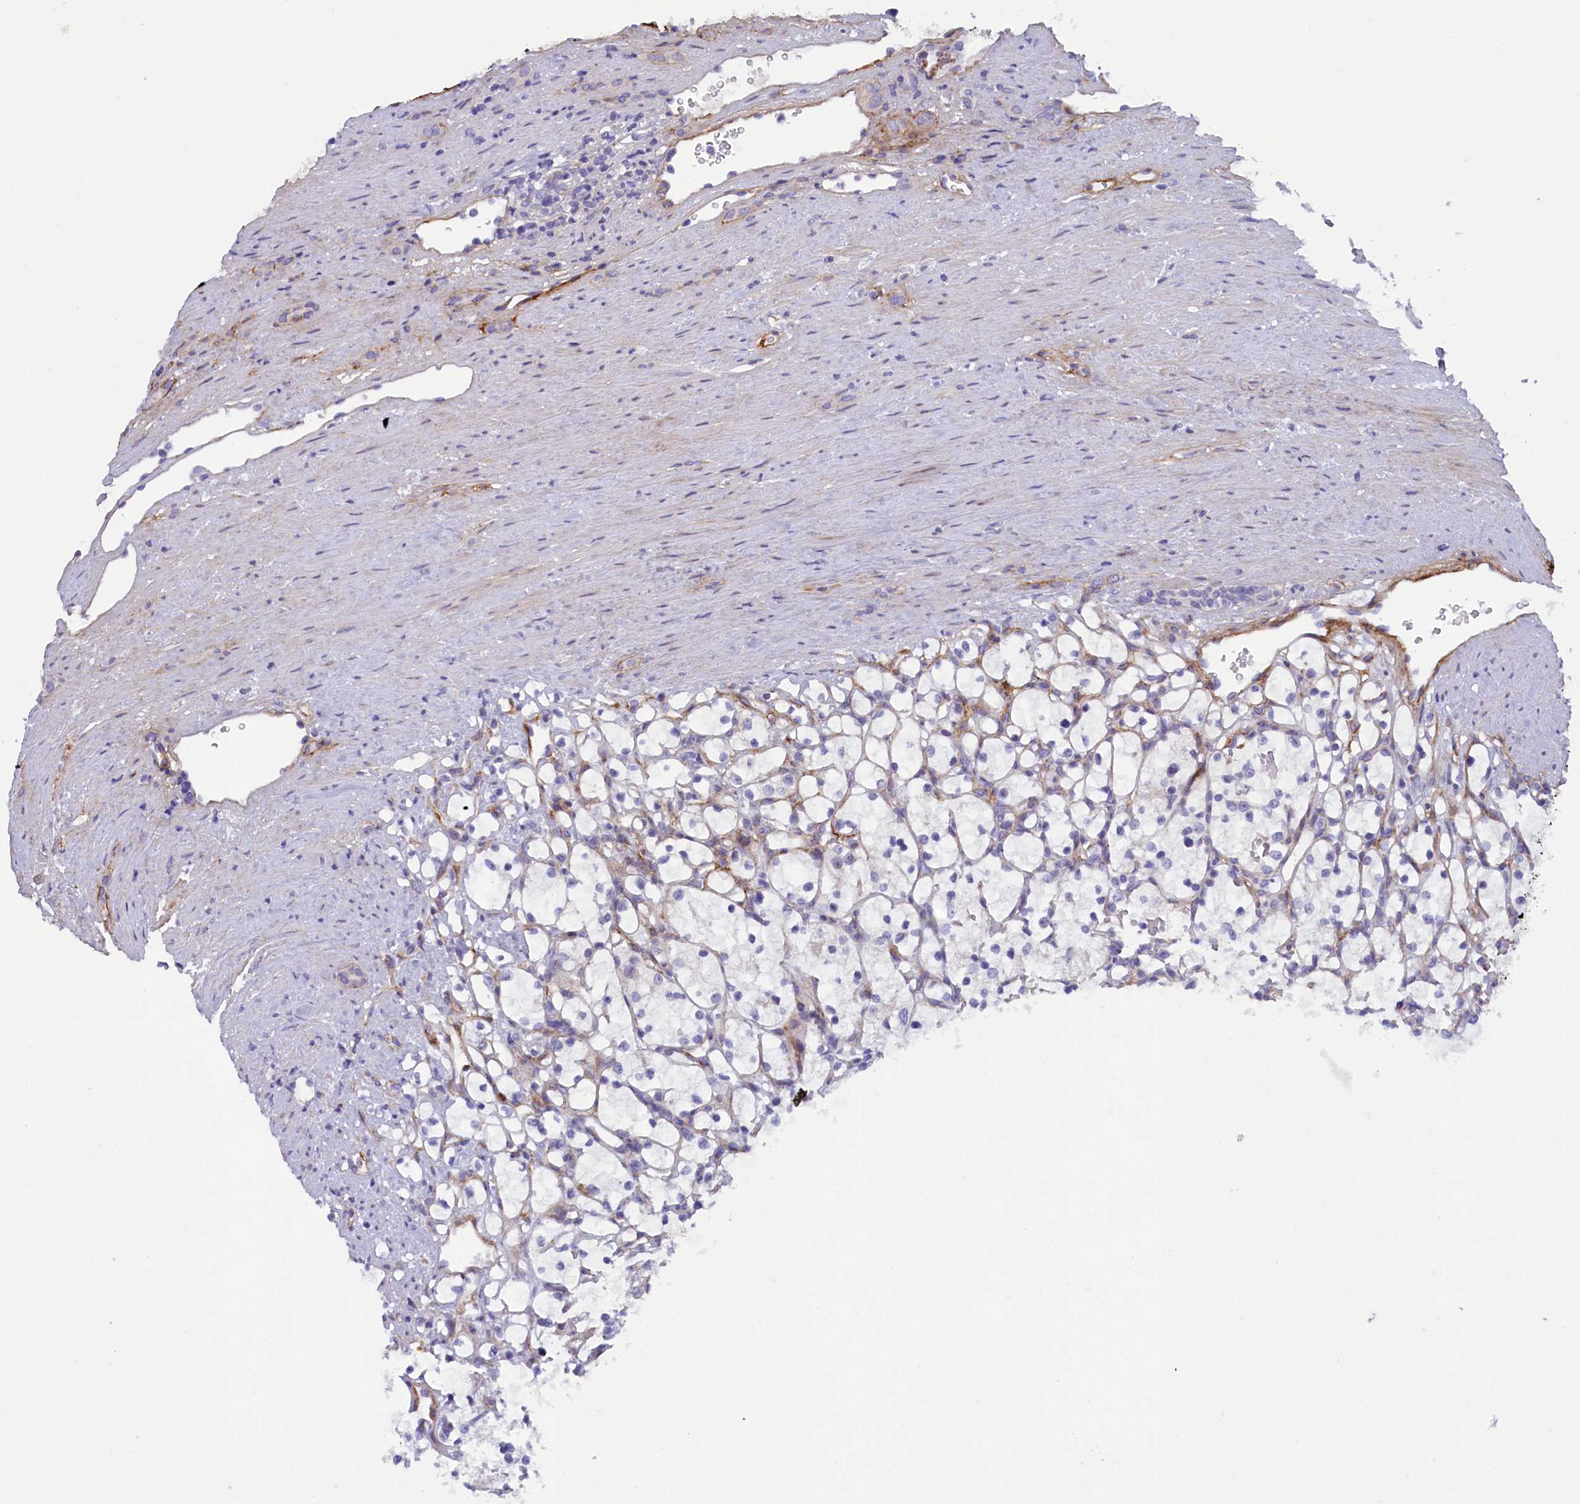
{"staining": {"intensity": "negative", "quantity": "none", "location": "none"}, "tissue": "renal cancer", "cell_type": "Tumor cells", "image_type": "cancer", "snomed": [{"axis": "morphology", "description": "Adenocarcinoma, NOS"}, {"axis": "topography", "description": "Kidney"}], "caption": "Micrograph shows no protein positivity in tumor cells of renal cancer (adenocarcinoma) tissue. (Stains: DAB (3,3'-diaminobenzidine) IHC with hematoxylin counter stain, Microscopy: brightfield microscopy at high magnification).", "gene": "LOXL1", "patient": {"sex": "female", "age": 69}}